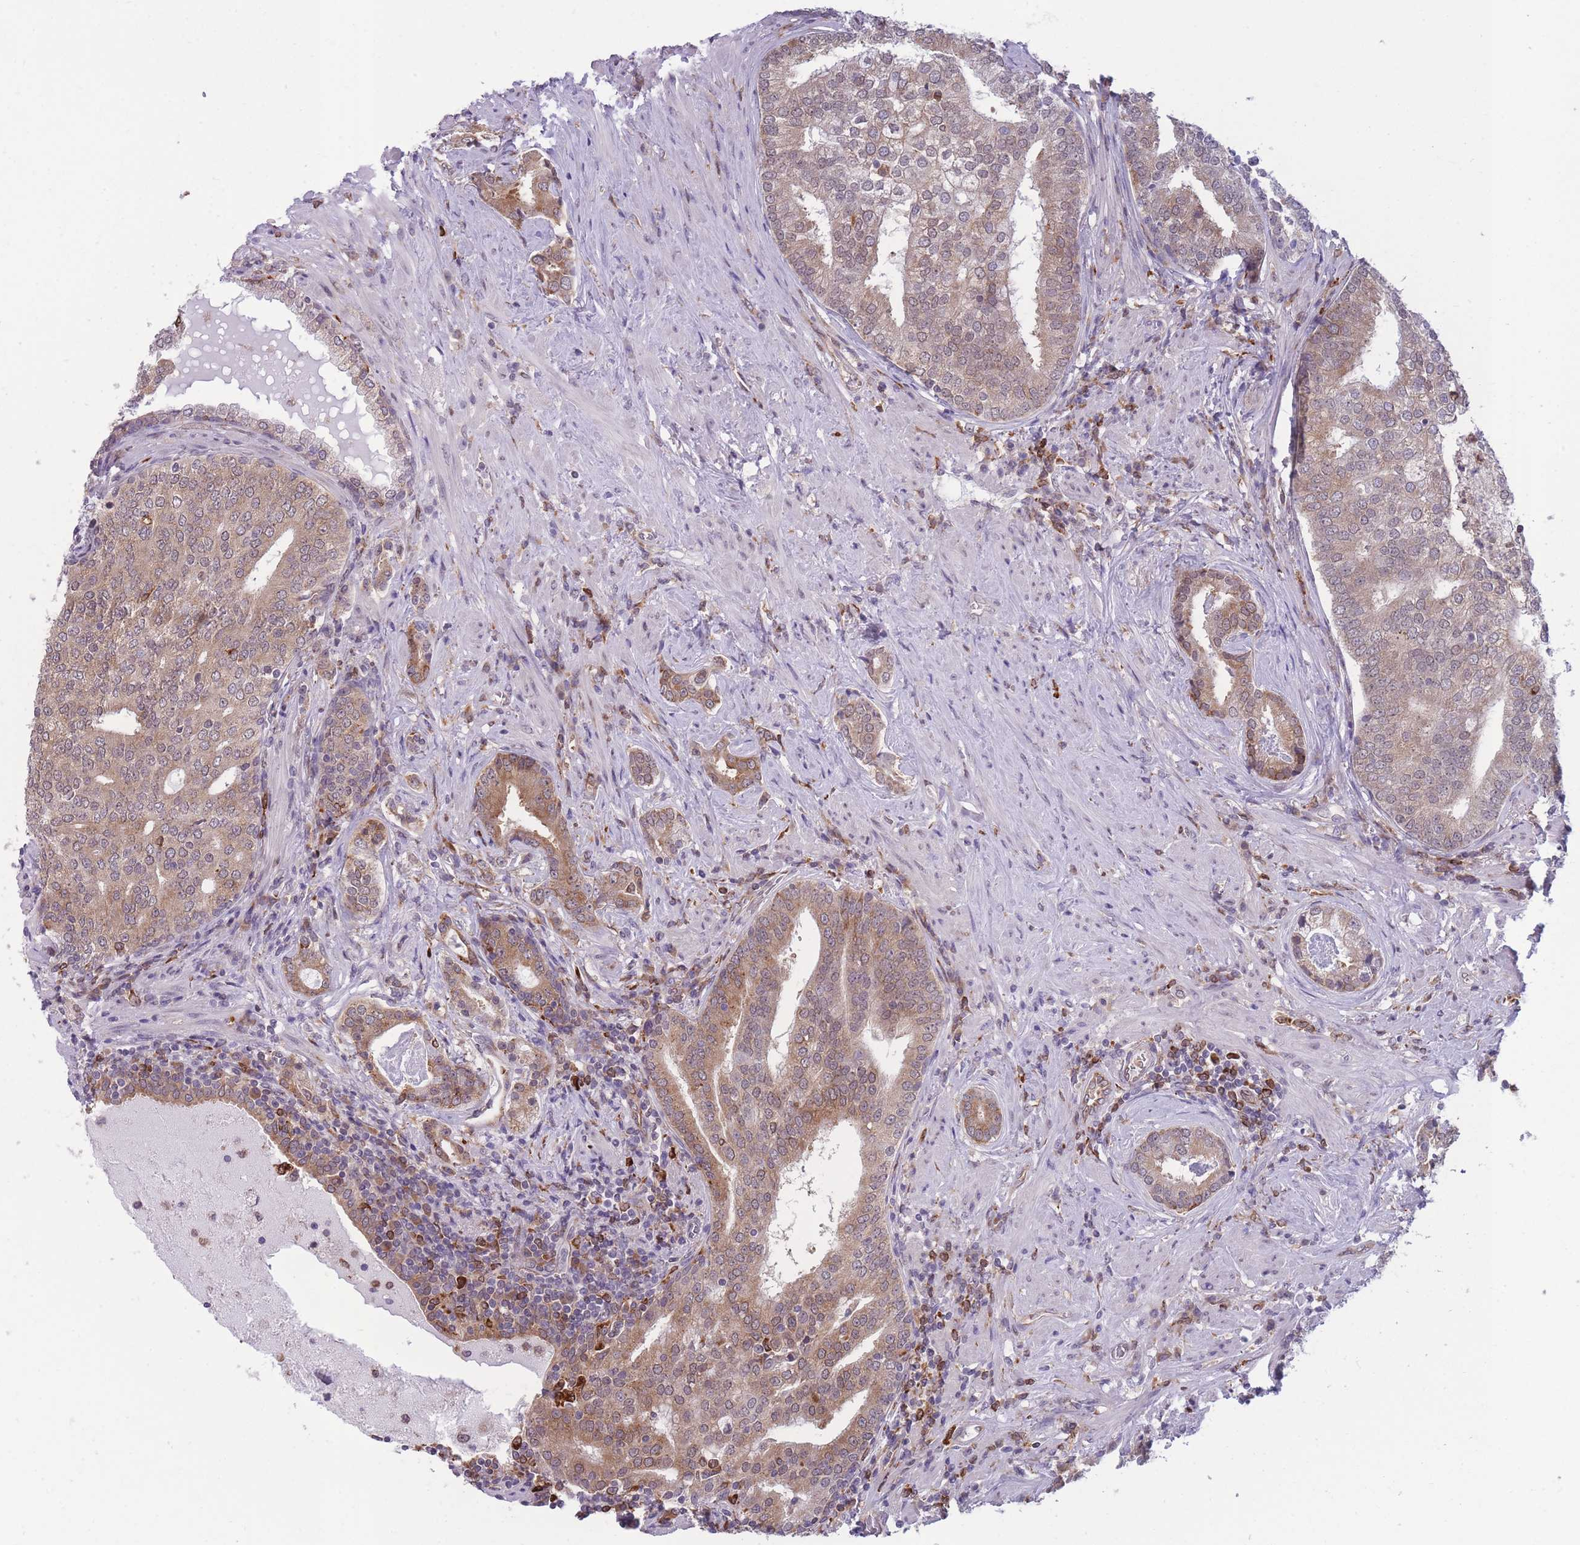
{"staining": {"intensity": "moderate", "quantity": ">75%", "location": "cytoplasmic/membranous"}, "tissue": "prostate cancer", "cell_type": "Tumor cells", "image_type": "cancer", "snomed": [{"axis": "morphology", "description": "Adenocarcinoma, High grade"}, {"axis": "topography", "description": "Prostate"}], "caption": "Protein expression analysis of high-grade adenocarcinoma (prostate) reveals moderate cytoplasmic/membranous staining in about >75% of tumor cells.", "gene": "TMEM121", "patient": {"sex": "male", "age": 55}}